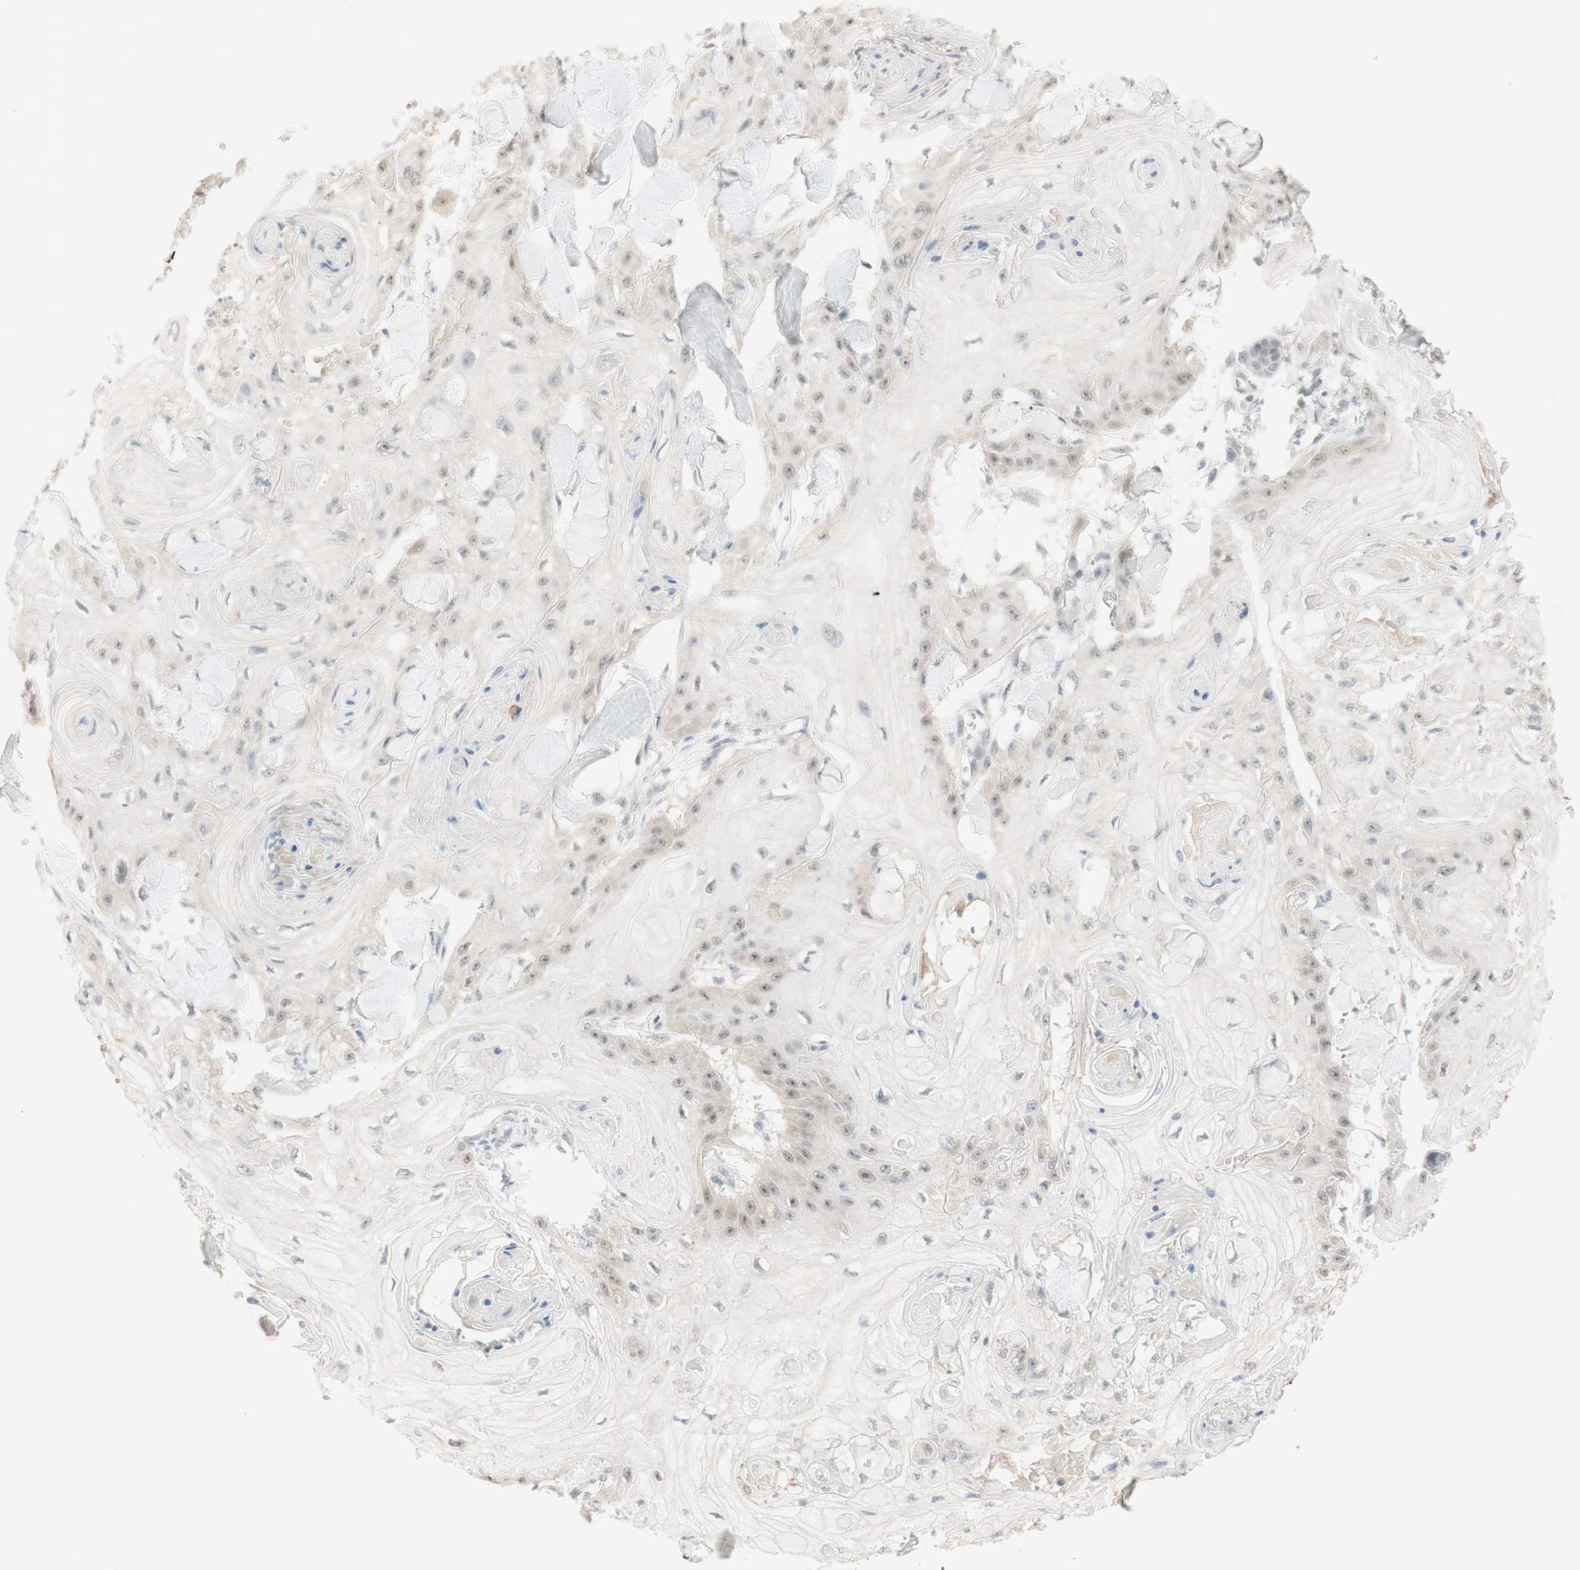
{"staining": {"intensity": "weak", "quantity": ">75%", "location": "cytoplasmic/membranous,nuclear"}, "tissue": "skin cancer", "cell_type": "Tumor cells", "image_type": "cancer", "snomed": [{"axis": "morphology", "description": "Squamous cell carcinoma, NOS"}, {"axis": "topography", "description": "Skin"}], "caption": "Skin squamous cell carcinoma stained for a protein (brown) exhibits weak cytoplasmic/membranous and nuclear positive staining in approximately >75% of tumor cells.", "gene": "PLCD4", "patient": {"sex": "male", "age": 74}}